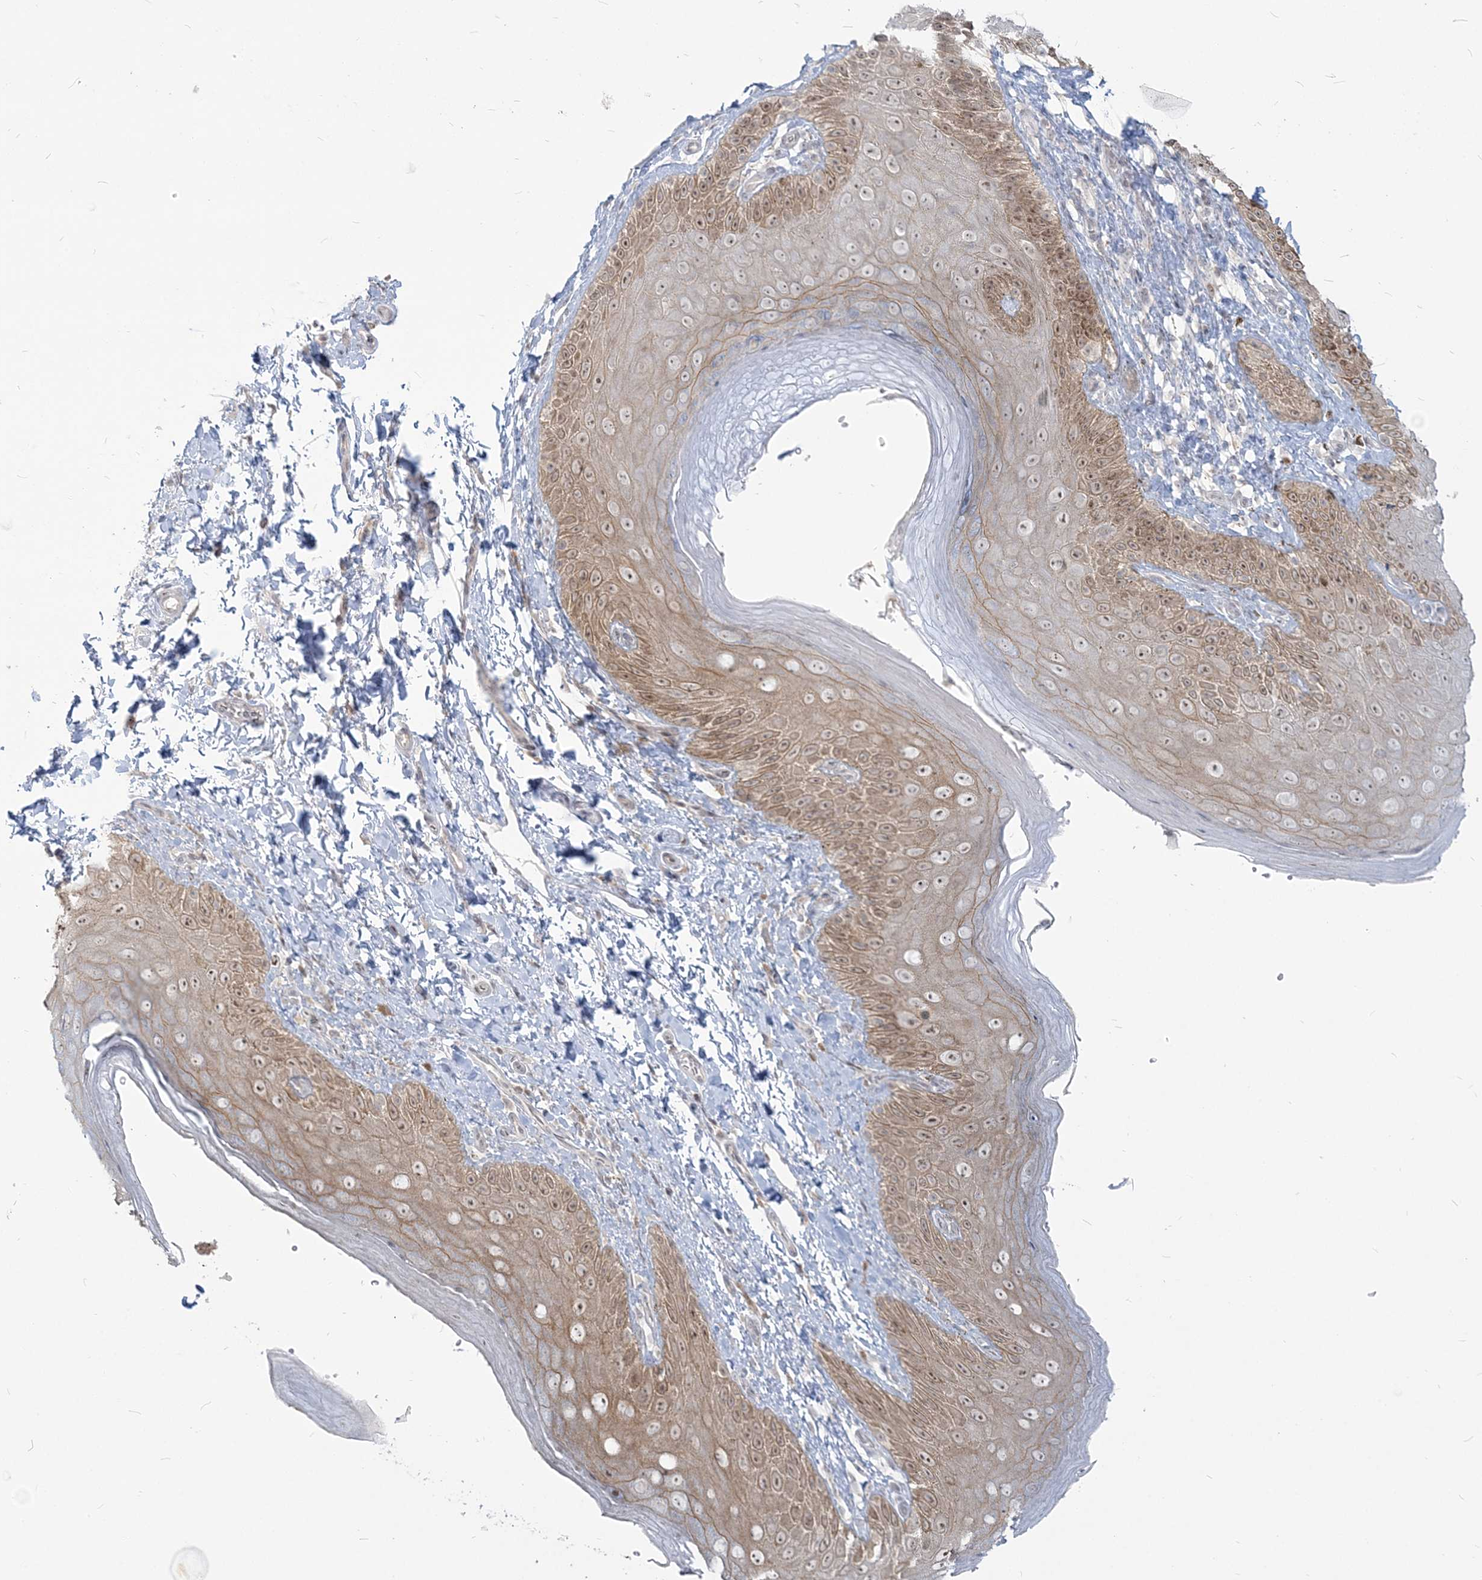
{"staining": {"intensity": "moderate", "quantity": "25%-75%", "location": "cytoplasmic/membranous,nuclear"}, "tissue": "skin", "cell_type": "Epidermal cells", "image_type": "normal", "snomed": [{"axis": "morphology", "description": "Normal tissue, NOS"}, {"axis": "topography", "description": "Anal"}], "caption": "Immunohistochemical staining of normal skin exhibits moderate cytoplasmic/membranous,nuclear protein staining in about 25%-75% of epidermal cells.", "gene": "SDAD1", "patient": {"sex": "male", "age": 44}}